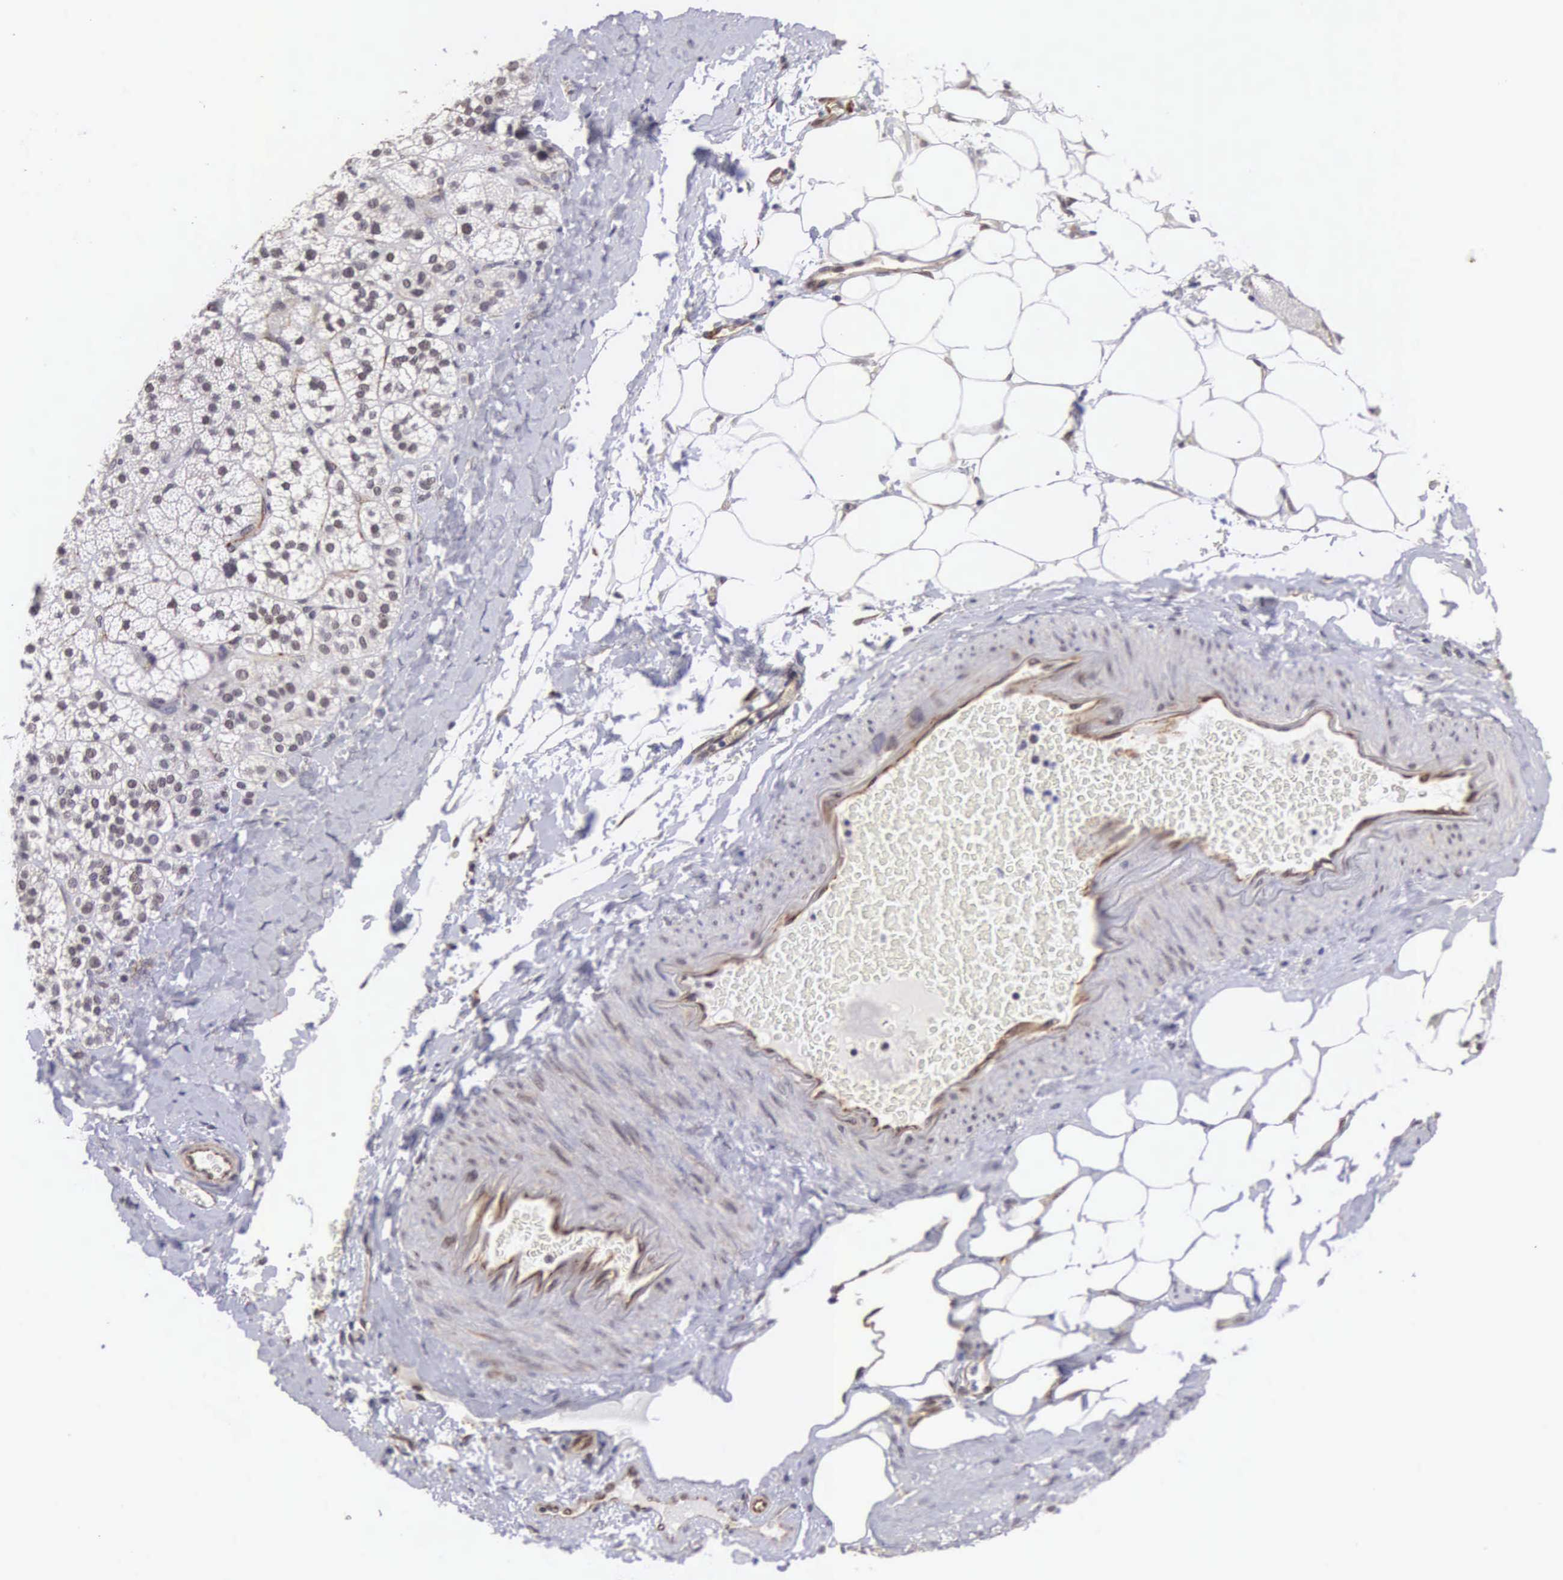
{"staining": {"intensity": "weak", "quantity": "25%-75%", "location": "cytoplasmic/membranous,nuclear"}, "tissue": "adrenal gland", "cell_type": "Glandular cells", "image_type": "normal", "snomed": [{"axis": "morphology", "description": "Normal tissue, NOS"}, {"axis": "topography", "description": "Adrenal gland"}], "caption": "Glandular cells exhibit weak cytoplasmic/membranous,nuclear positivity in approximately 25%-75% of cells in unremarkable adrenal gland. The staining was performed using DAB, with brown indicating positive protein expression. Nuclei are stained blue with hematoxylin.", "gene": "MORC2", "patient": {"sex": "male", "age": 53}}